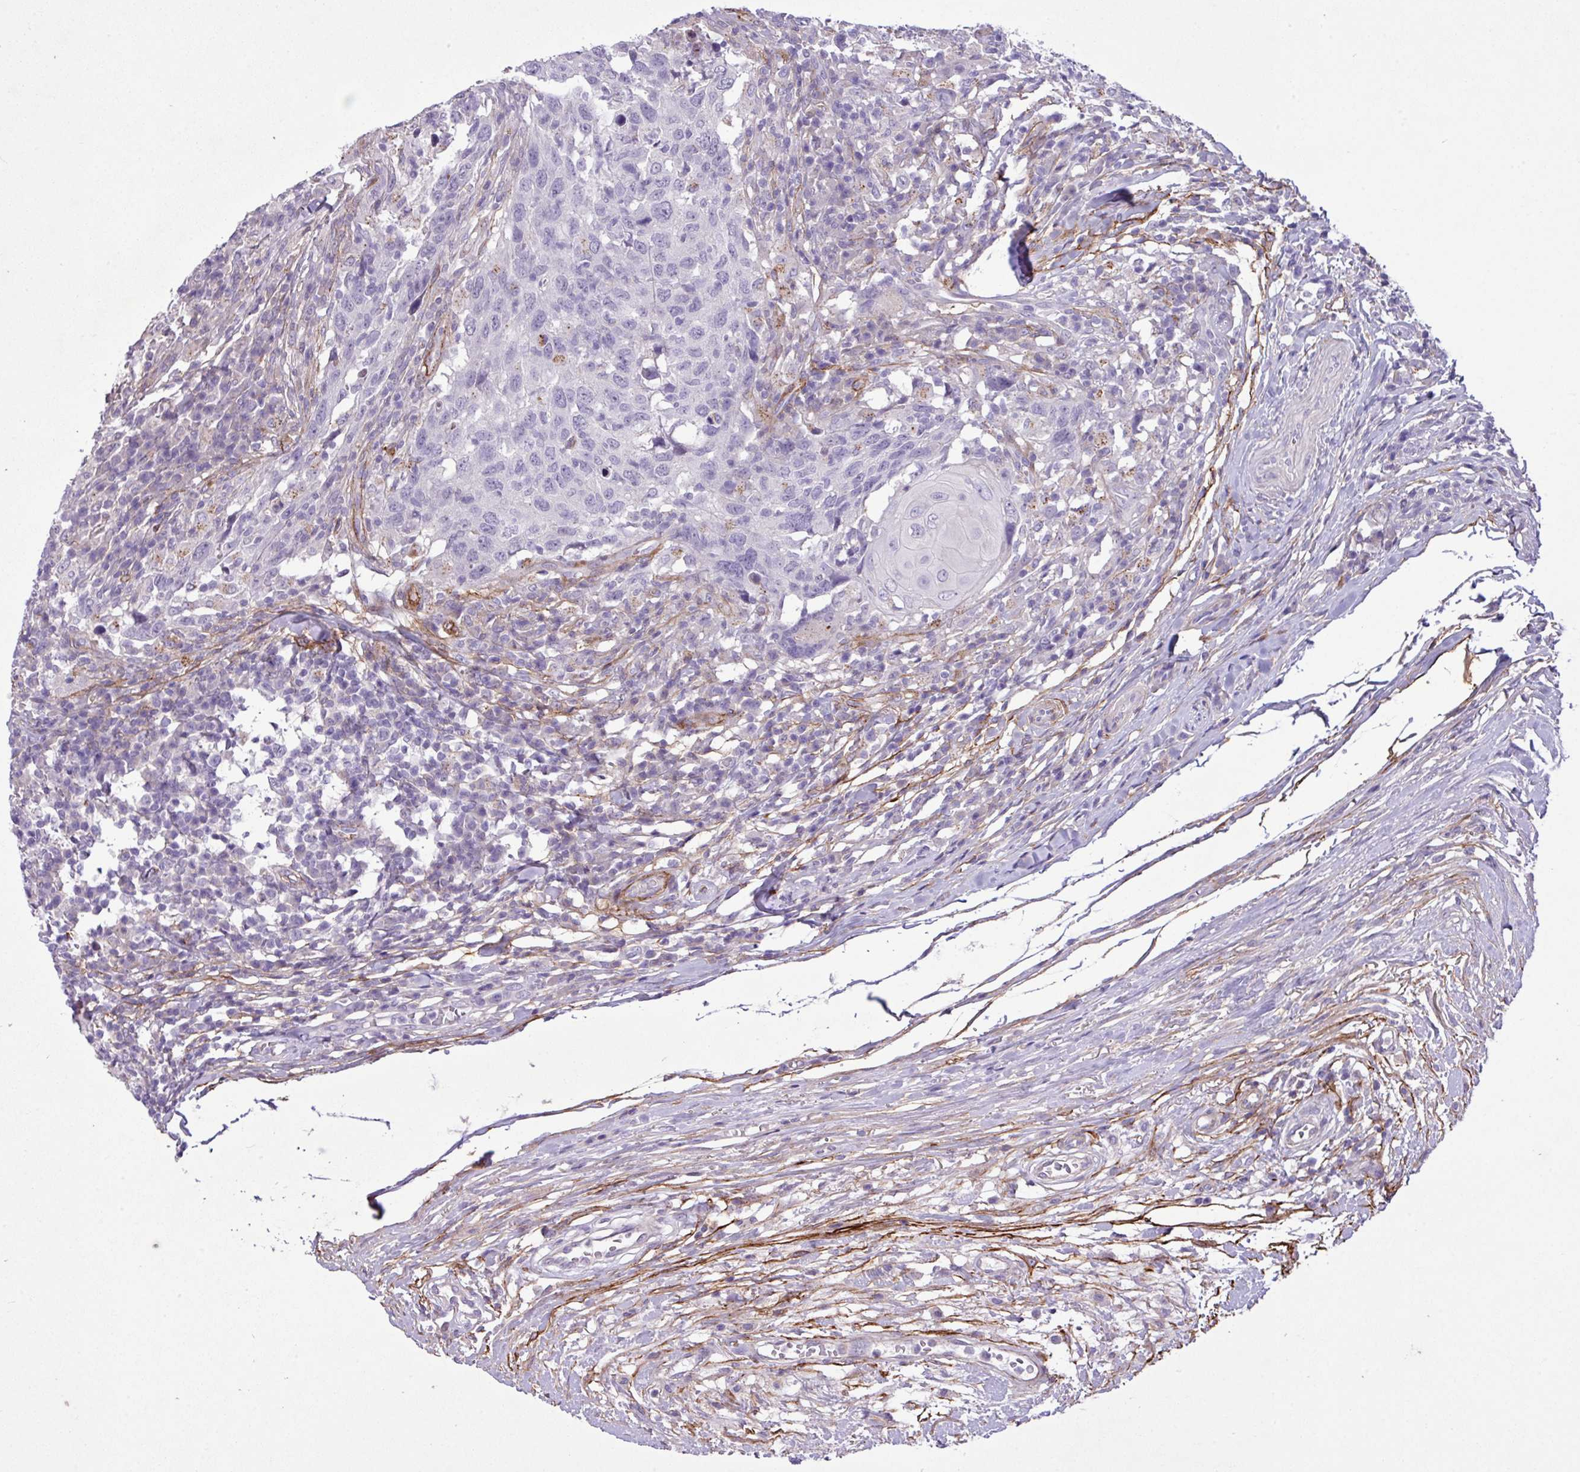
{"staining": {"intensity": "negative", "quantity": "none", "location": "none"}, "tissue": "head and neck cancer", "cell_type": "Tumor cells", "image_type": "cancer", "snomed": [{"axis": "morphology", "description": "Squamous cell carcinoma, NOS"}, {"axis": "topography", "description": "Head-Neck"}], "caption": "A photomicrograph of human head and neck cancer (squamous cell carcinoma) is negative for staining in tumor cells.", "gene": "CD248", "patient": {"sex": "male", "age": 66}}